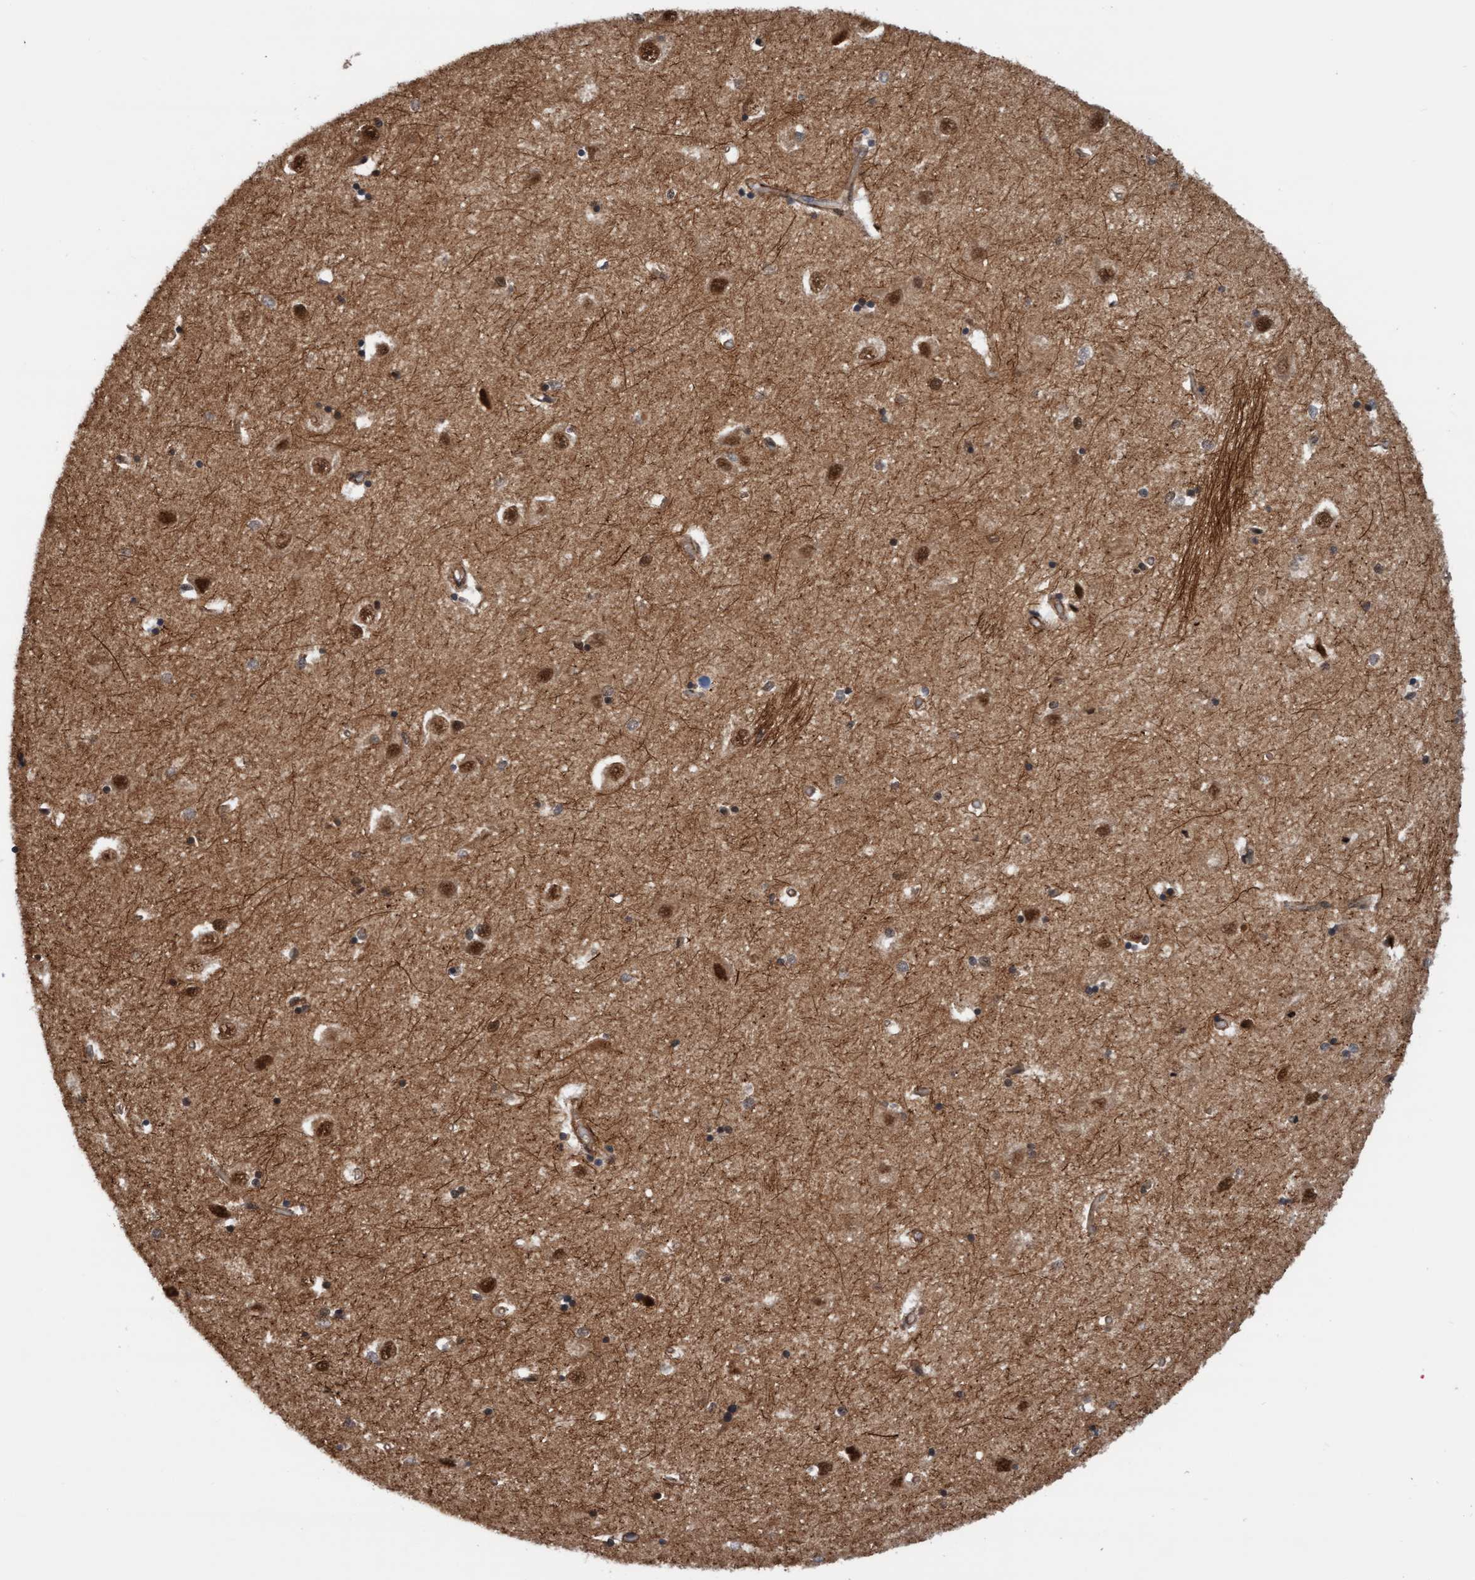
{"staining": {"intensity": "moderate", "quantity": "25%-75%", "location": "cytoplasmic/membranous"}, "tissue": "hippocampus", "cell_type": "Glial cells", "image_type": "normal", "snomed": [{"axis": "morphology", "description": "Normal tissue, NOS"}, {"axis": "topography", "description": "Hippocampus"}], "caption": "Hippocampus stained for a protein shows moderate cytoplasmic/membranous positivity in glial cells. The staining was performed using DAB to visualize the protein expression in brown, while the nuclei were stained in blue with hematoxylin (Magnification: 20x).", "gene": "STXBP4", "patient": {"sex": "male", "age": 45}}